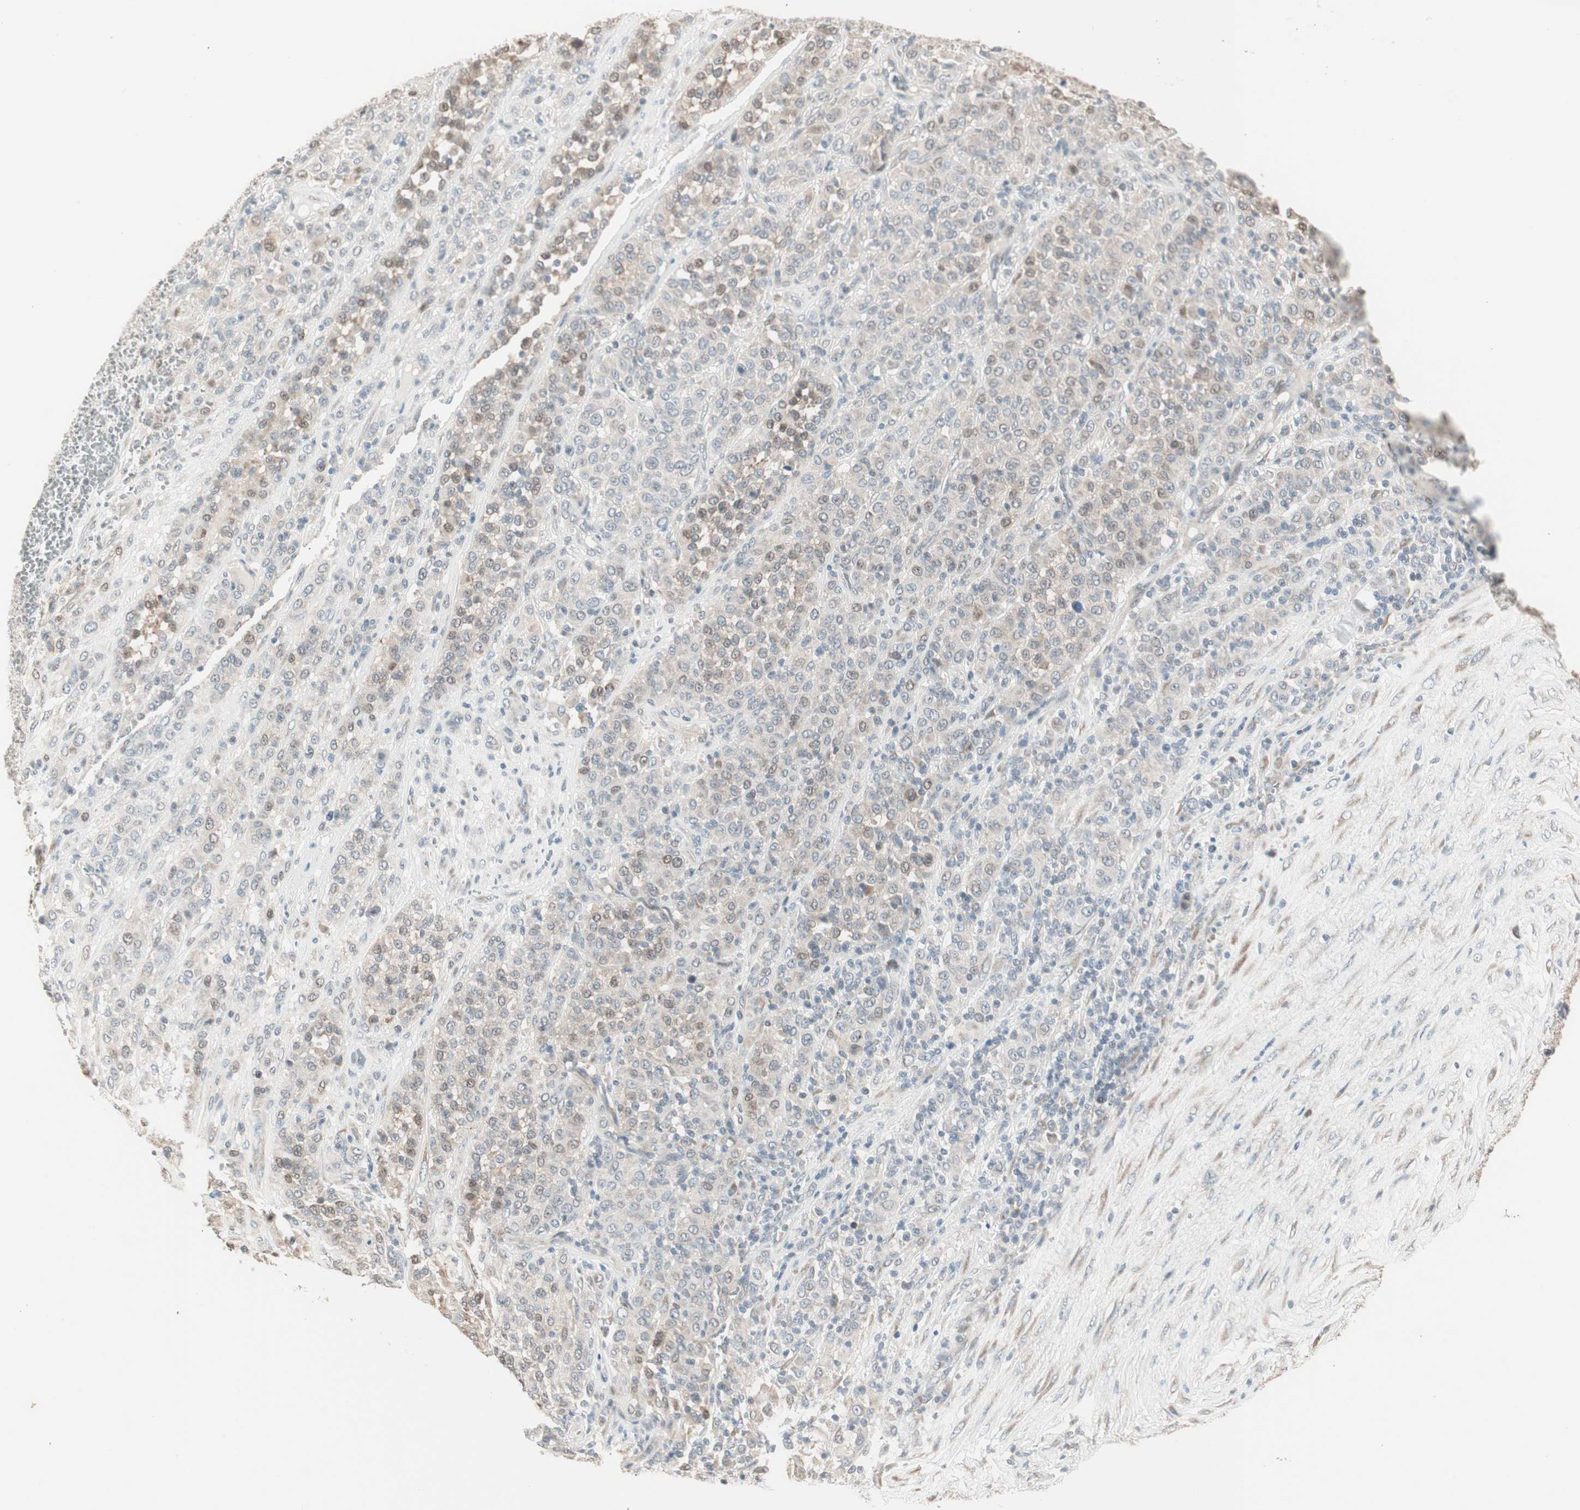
{"staining": {"intensity": "moderate", "quantity": "<25%", "location": "cytoplasmic/membranous,nuclear"}, "tissue": "melanoma", "cell_type": "Tumor cells", "image_type": "cancer", "snomed": [{"axis": "morphology", "description": "Malignant melanoma, Metastatic site"}, {"axis": "topography", "description": "Pancreas"}], "caption": "Immunohistochemical staining of malignant melanoma (metastatic site) reveals low levels of moderate cytoplasmic/membranous and nuclear protein positivity in about <25% of tumor cells. The protein of interest is shown in brown color, while the nuclei are stained blue.", "gene": "PDZK1", "patient": {"sex": "female", "age": 30}}